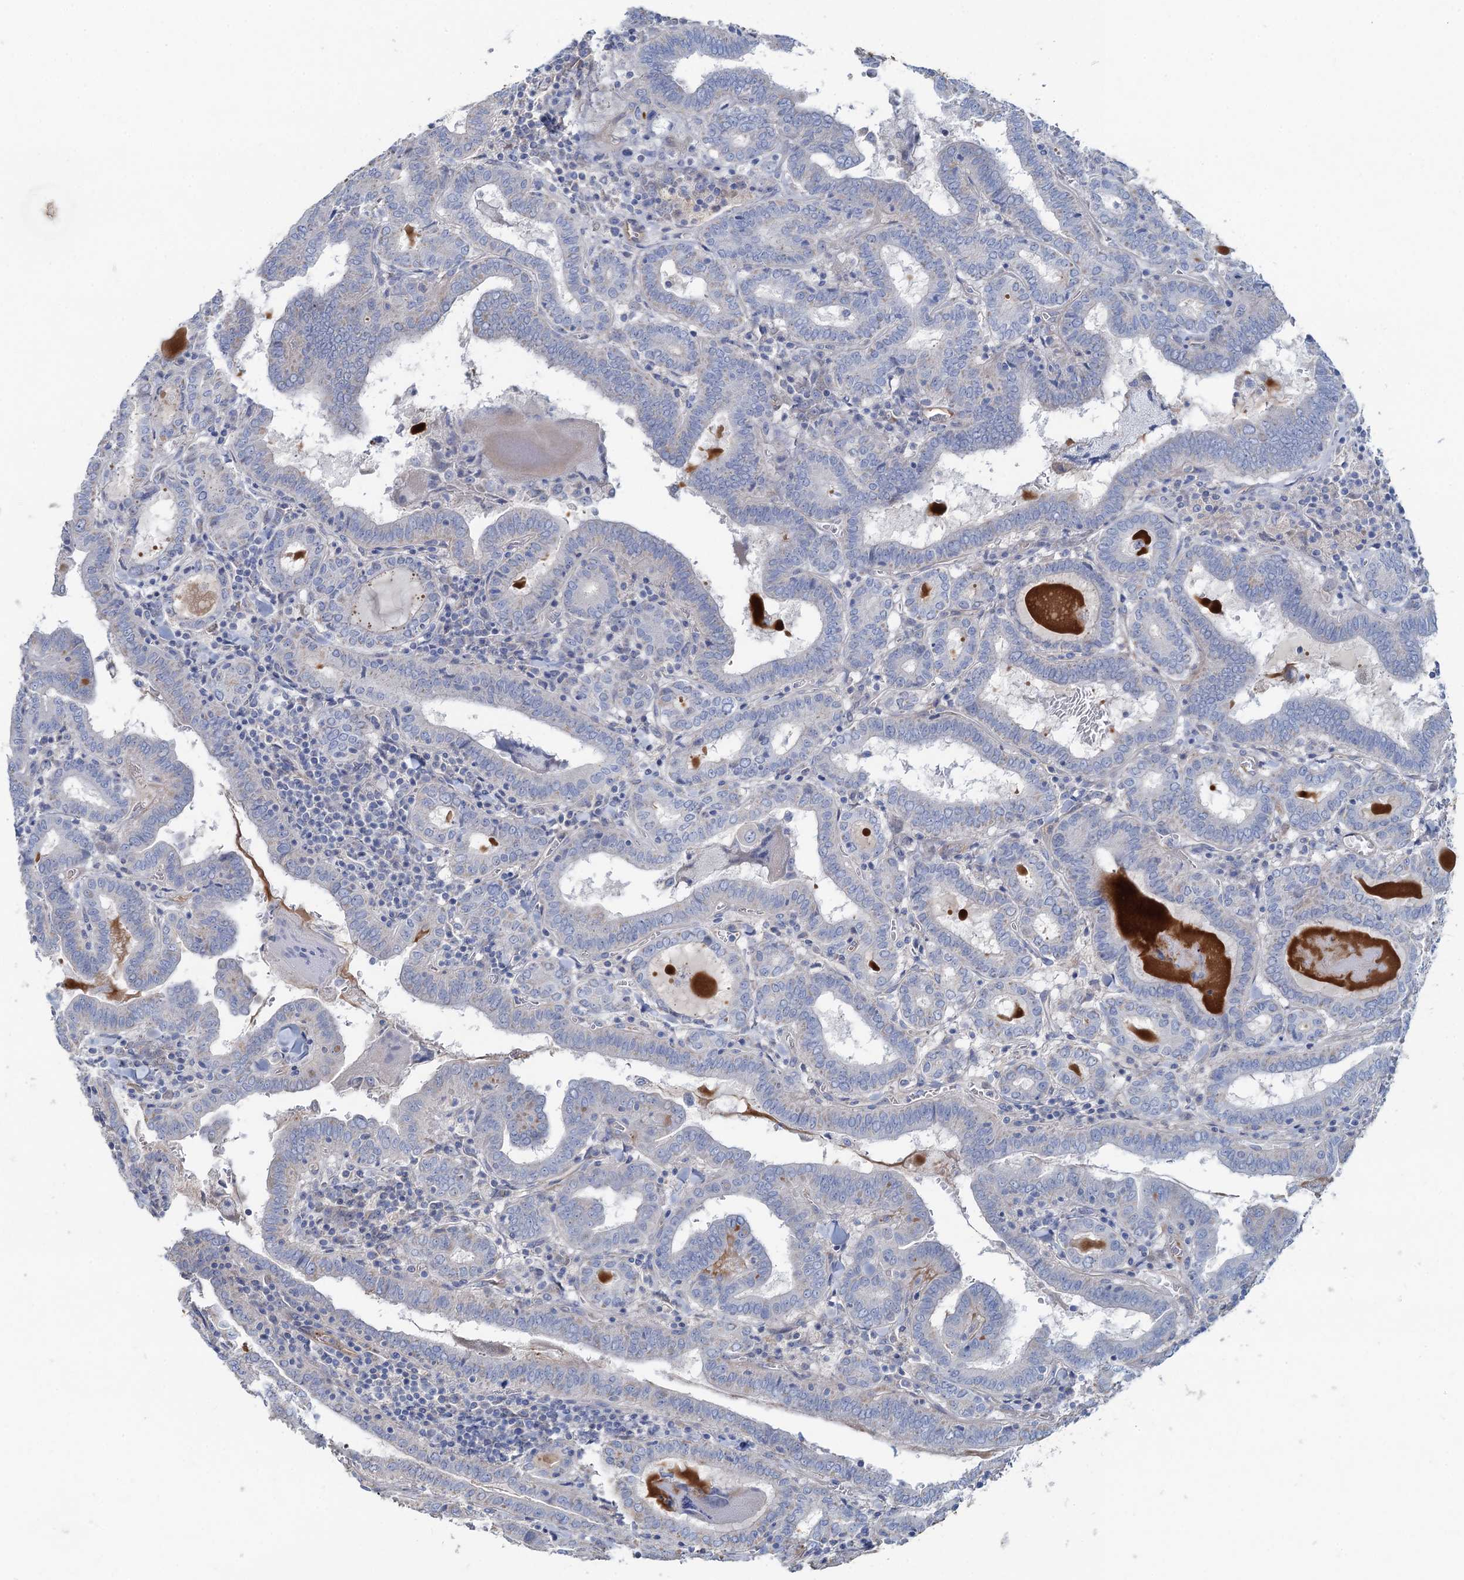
{"staining": {"intensity": "negative", "quantity": "none", "location": "none"}, "tissue": "thyroid cancer", "cell_type": "Tumor cells", "image_type": "cancer", "snomed": [{"axis": "morphology", "description": "Papillary adenocarcinoma, NOS"}, {"axis": "topography", "description": "Thyroid gland"}], "caption": "There is no significant staining in tumor cells of papillary adenocarcinoma (thyroid).", "gene": "PLLP", "patient": {"sex": "female", "age": 72}}